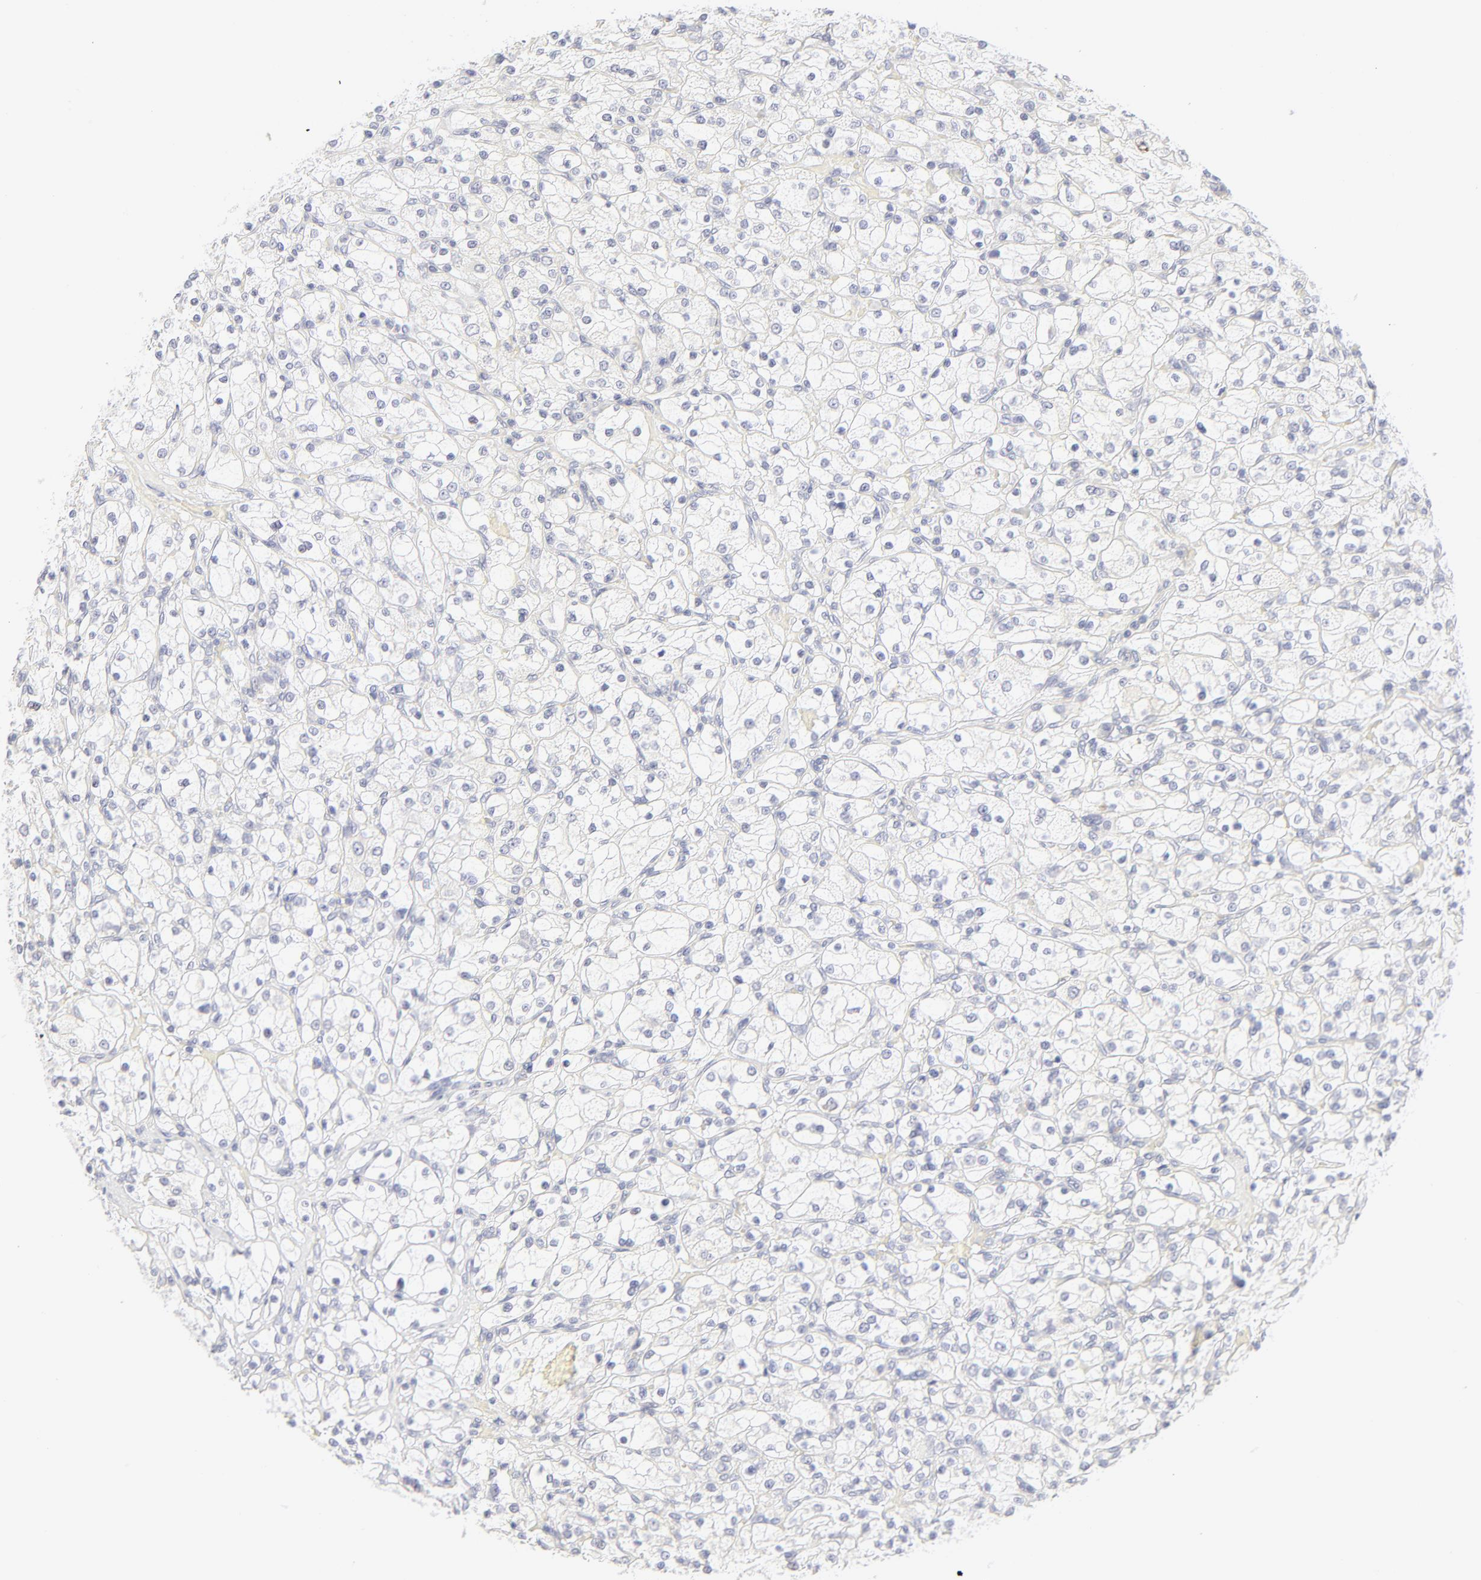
{"staining": {"intensity": "negative", "quantity": "none", "location": "none"}, "tissue": "renal cancer", "cell_type": "Tumor cells", "image_type": "cancer", "snomed": [{"axis": "morphology", "description": "Adenocarcinoma, NOS"}, {"axis": "topography", "description": "Kidney"}], "caption": "IHC image of human renal adenocarcinoma stained for a protein (brown), which displays no staining in tumor cells.", "gene": "NPNT", "patient": {"sex": "female", "age": 83}}